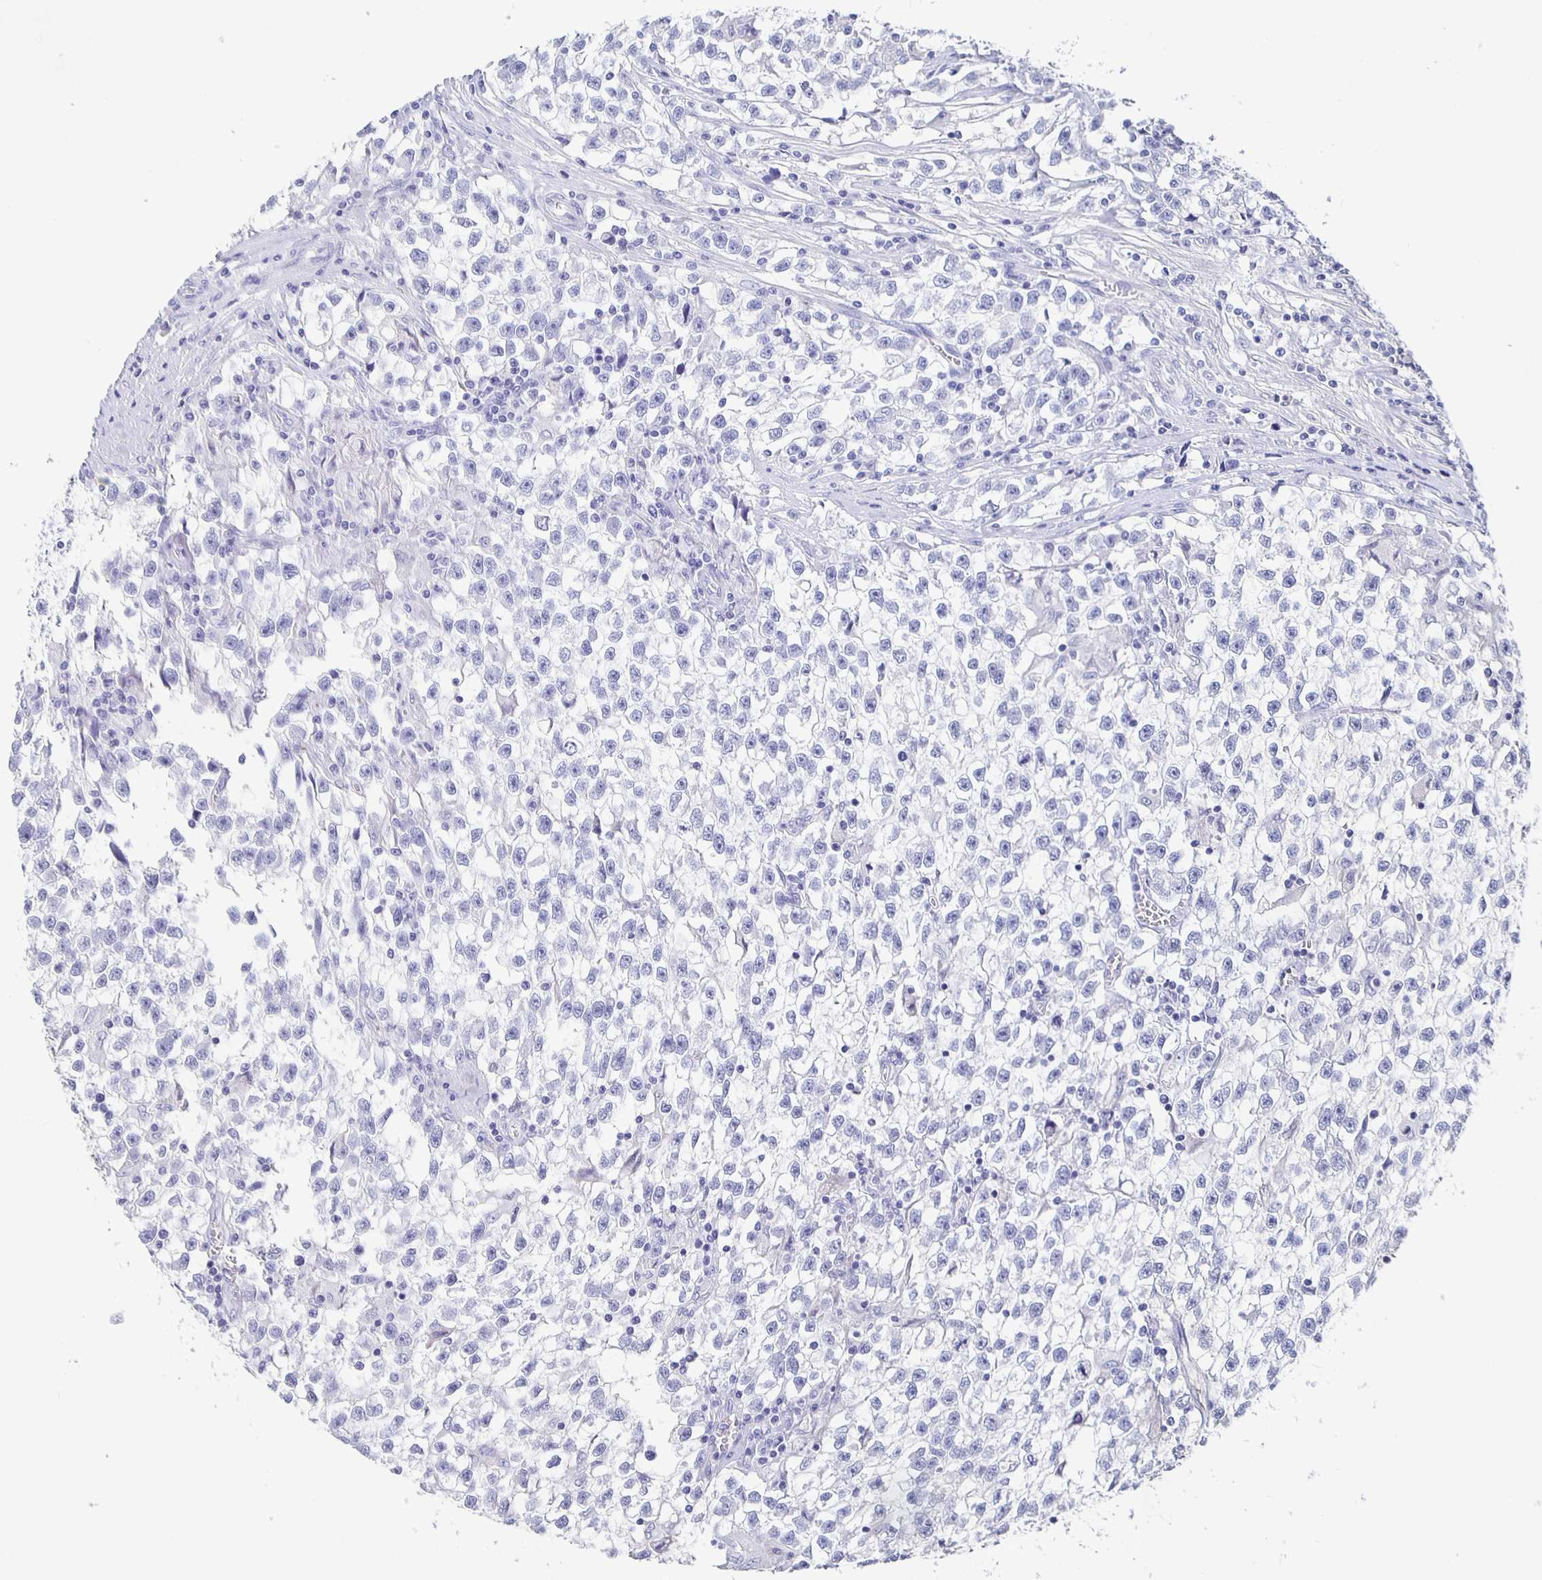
{"staining": {"intensity": "negative", "quantity": "none", "location": "none"}, "tissue": "testis cancer", "cell_type": "Tumor cells", "image_type": "cancer", "snomed": [{"axis": "morphology", "description": "Seminoma, NOS"}, {"axis": "topography", "description": "Testis"}], "caption": "There is no significant expression in tumor cells of seminoma (testis).", "gene": "FGA", "patient": {"sex": "male", "age": 31}}